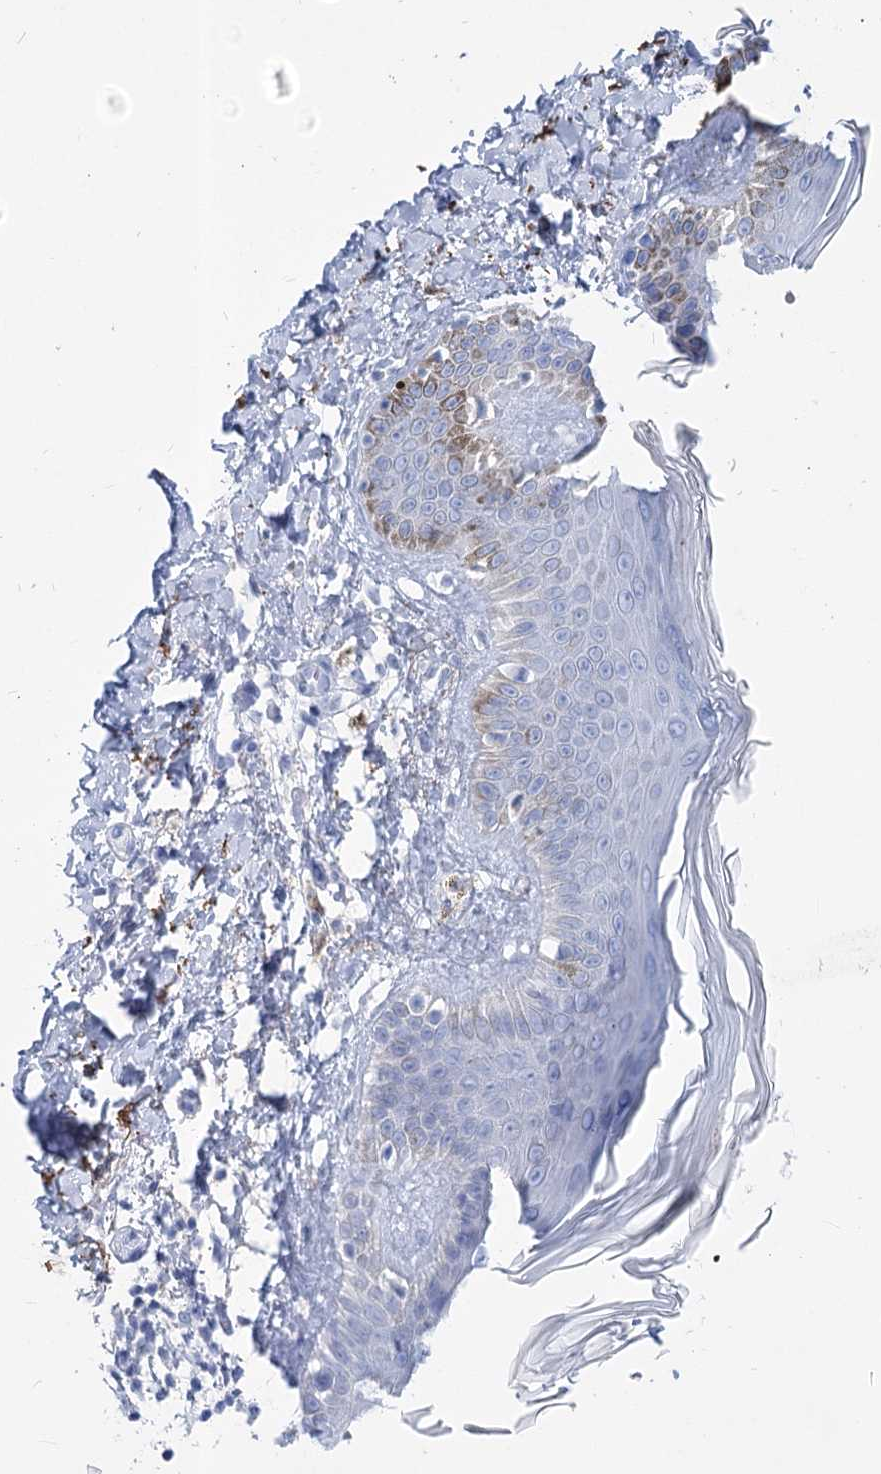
{"staining": {"intensity": "negative", "quantity": "none", "location": "none"}, "tissue": "skin", "cell_type": "Fibroblasts", "image_type": "normal", "snomed": [{"axis": "morphology", "description": "Normal tissue, NOS"}, {"axis": "topography", "description": "Skin"}], "caption": "Immunohistochemistry (IHC) micrograph of unremarkable skin: human skin stained with DAB shows no significant protein staining in fibroblasts.", "gene": "PCDHA1", "patient": {"sex": "male", "age": 52}}